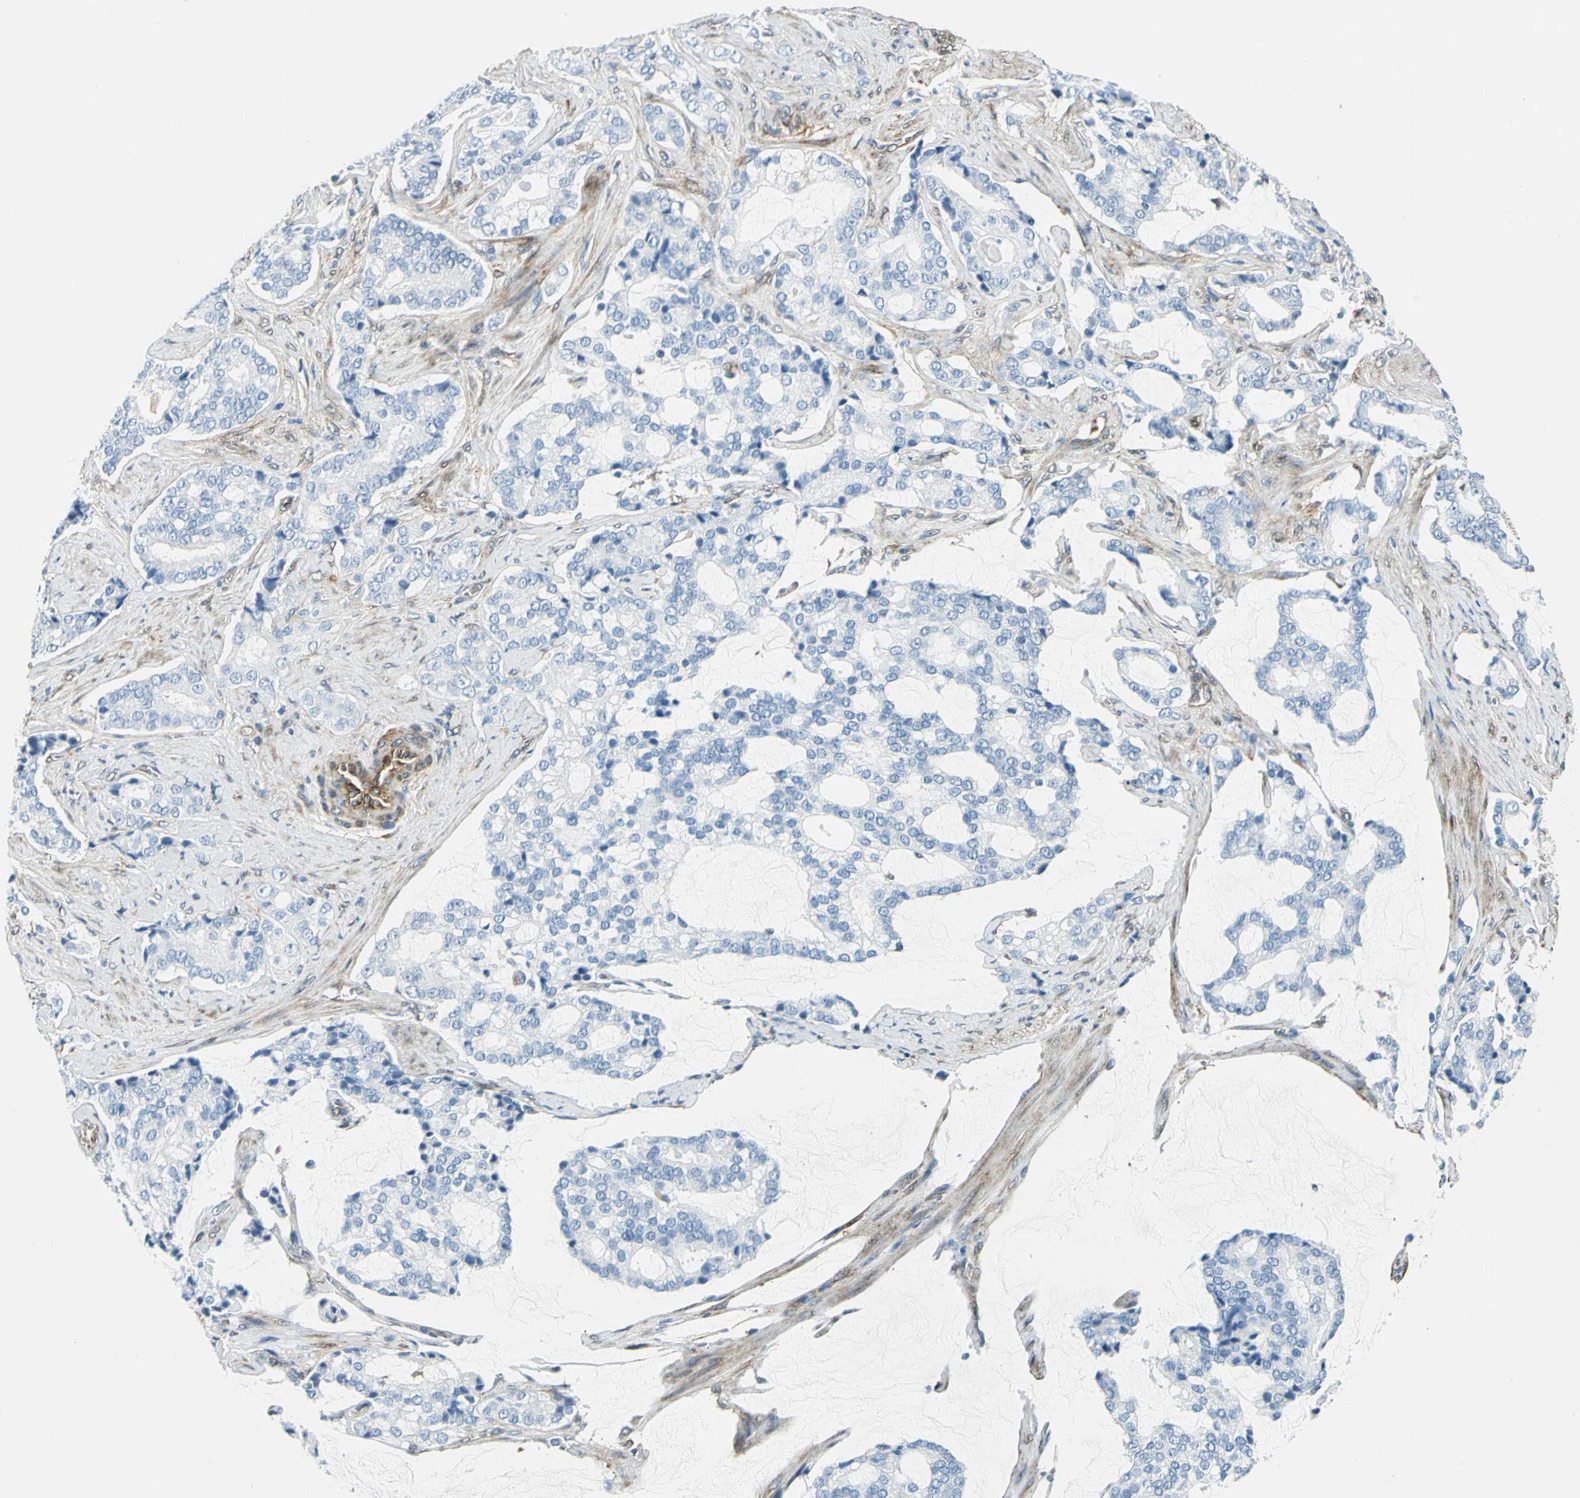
{"staining": {"intensity": "negative", "quantity": "none", "location": "none"}, "tissue": "prostate cancer", "cell_type": "Tumor cells", "image_type": "cancer", "snomed": [{"axis": "morphology", "description": "Adenocarcinoma, Low grade"}, {"axis": "topography", "description": "Prostate"}], "caption": "High power microscopy photomicrograph of an immunohistochemistry image of prostate adenocarcinoma (low-grade), revealing no significant positivity in tumor cells.", "gene": "HSPB1", "patient": {"sex": "male", "age": 58}}